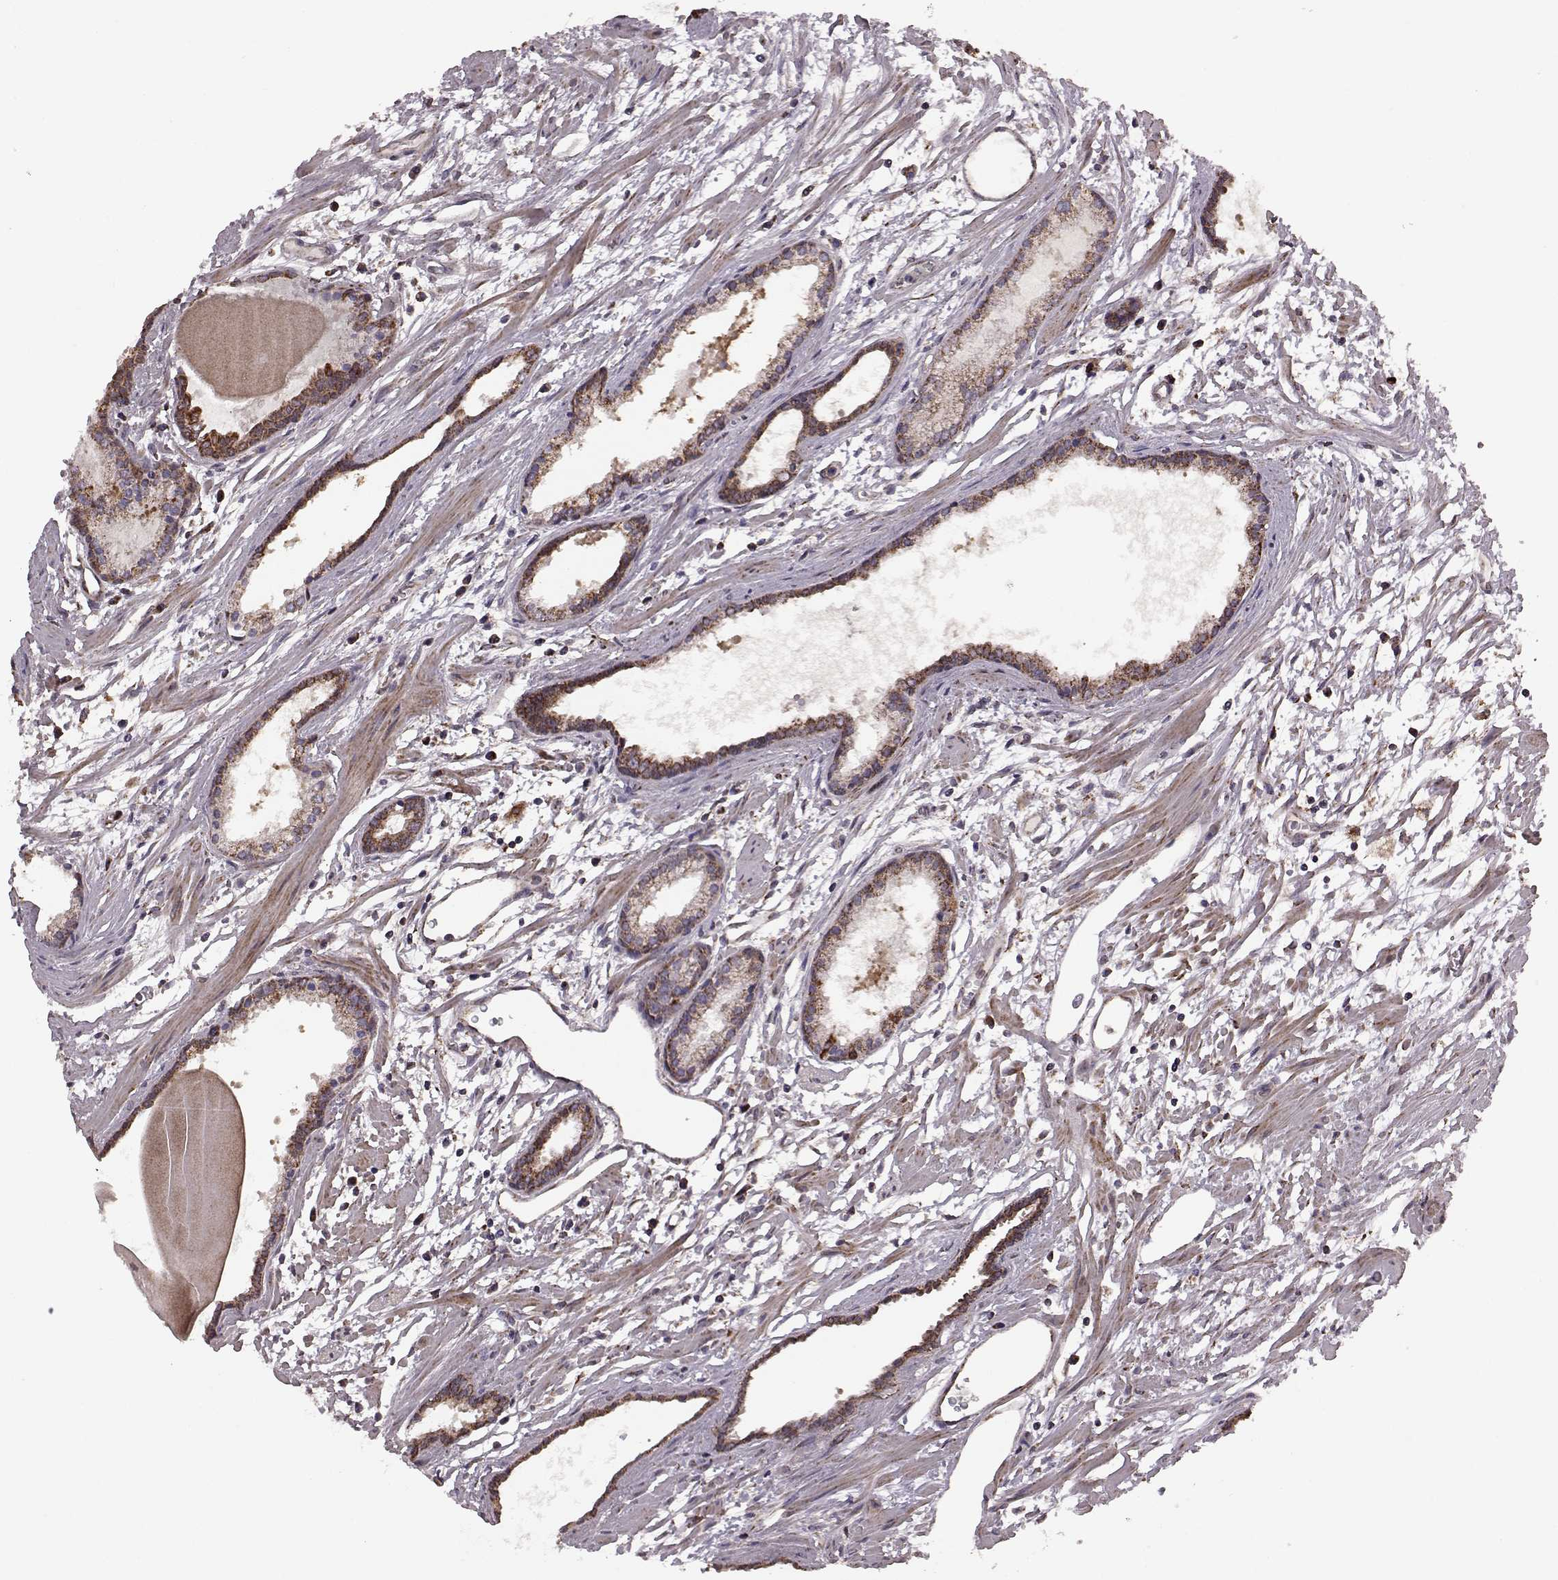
{"staining": {"intensity": "strong", "quantity": ">75%", "location": "cytoplasmic/membranous"}, "tissue": "prostate cancer", "cell_type": "Tumor cells", "image_type": "cancer", "snomed": [{"axis": "morphology", "description": "Adenocarcinoma, High grade"}, {"axis": "topography", "description": "Prostate"}], "caption": "This histopathology image demonstrates immunohistochemistry staining of human prostate cancer, with high strong cytoplasmic/membranous positivity in approximately >75% of tumor cells.", "gene": "PUDP", "patient": {"sex": "male", "age": 68}}